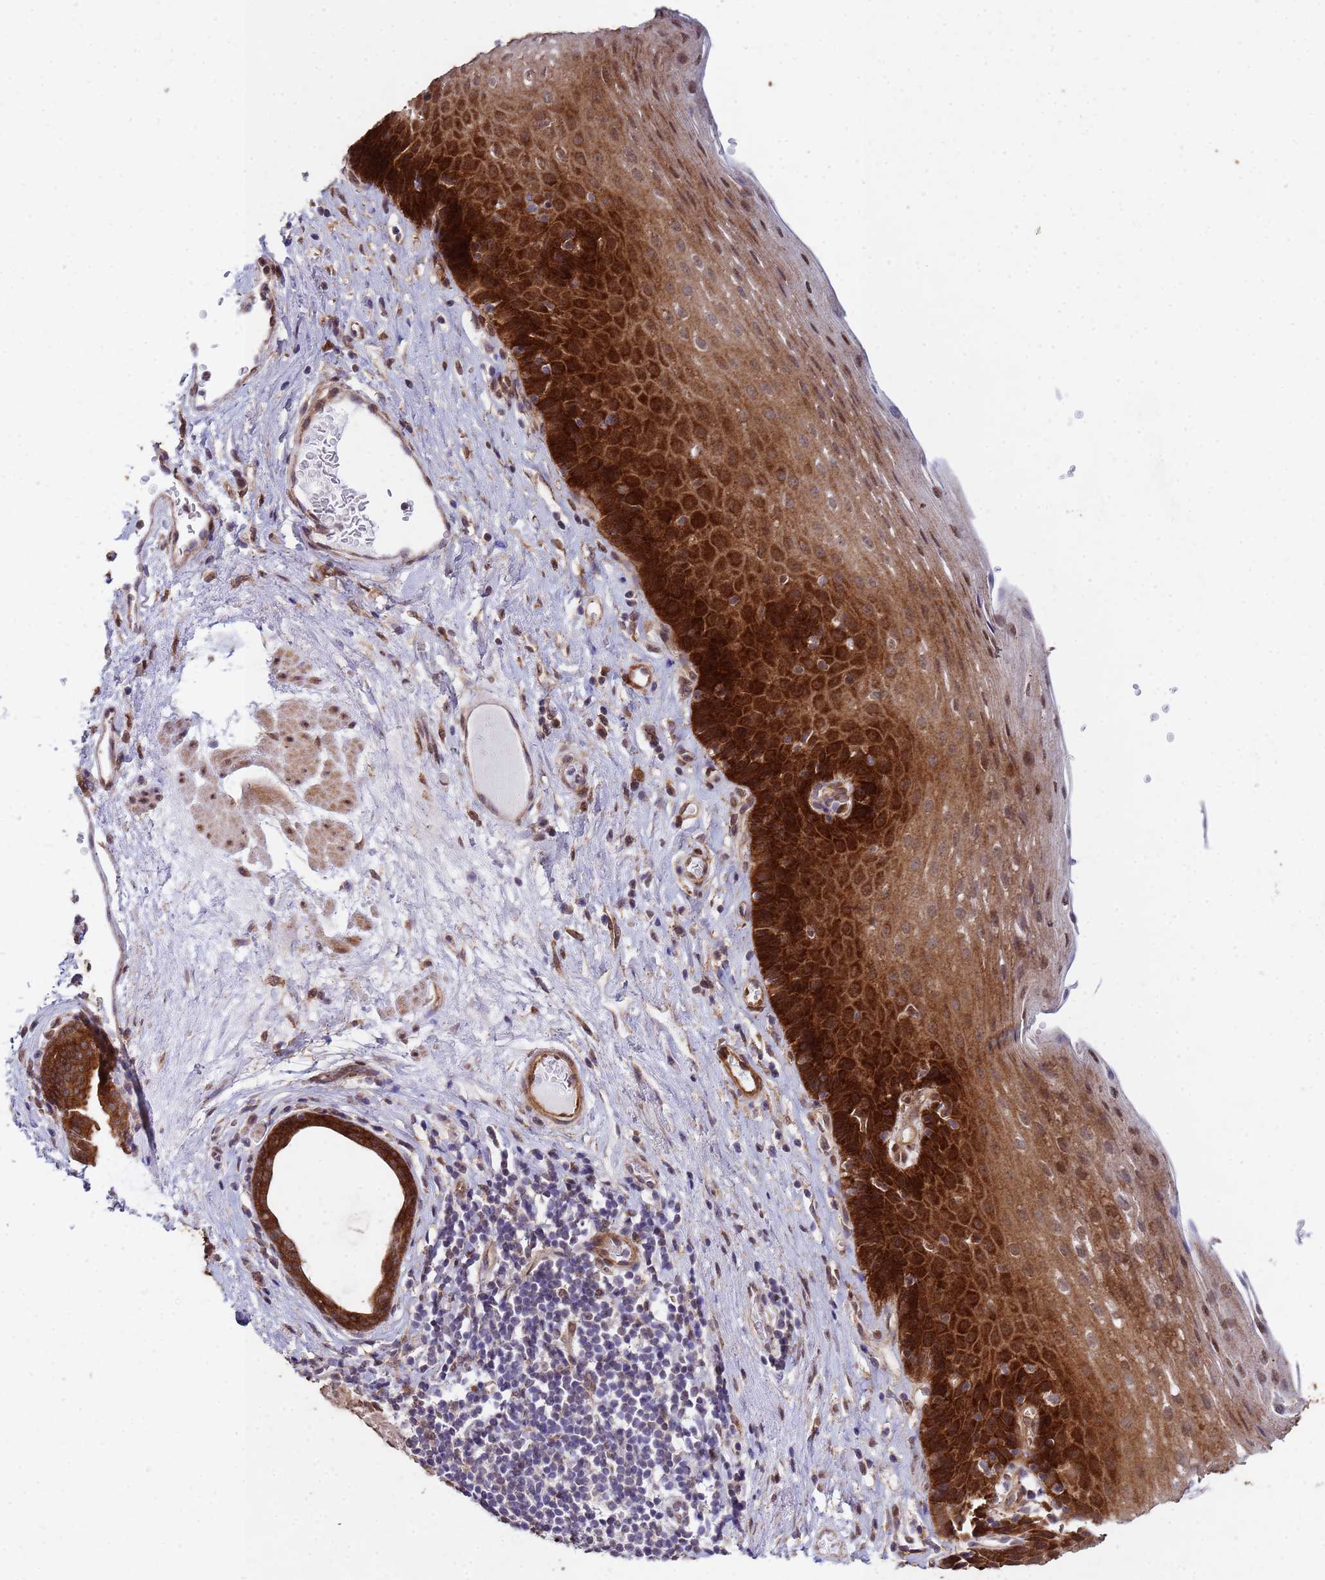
{"staining": {"intensity": "strong", "quantity": ">75%", "location": "cytoplasmic/membranous,nuclear"}, "tissue": "esophagus", "cell_type": "Squamous epithelial cells", "image_type": "normal", "snomed": [{"axis": "morphology", "description": "Normal tissue, NOS"}, {"axis": "topography", "description": "Esophagus"}], "caption": "IHC (DAB) staining of unremarkable human esophagus reveals strong cytoplasmic/membranous,nuclear protein positivity in about >75% of squamous epithelial cells.", "gene": "TRIP6", "patient": {"sex": "female", "age": 66}}